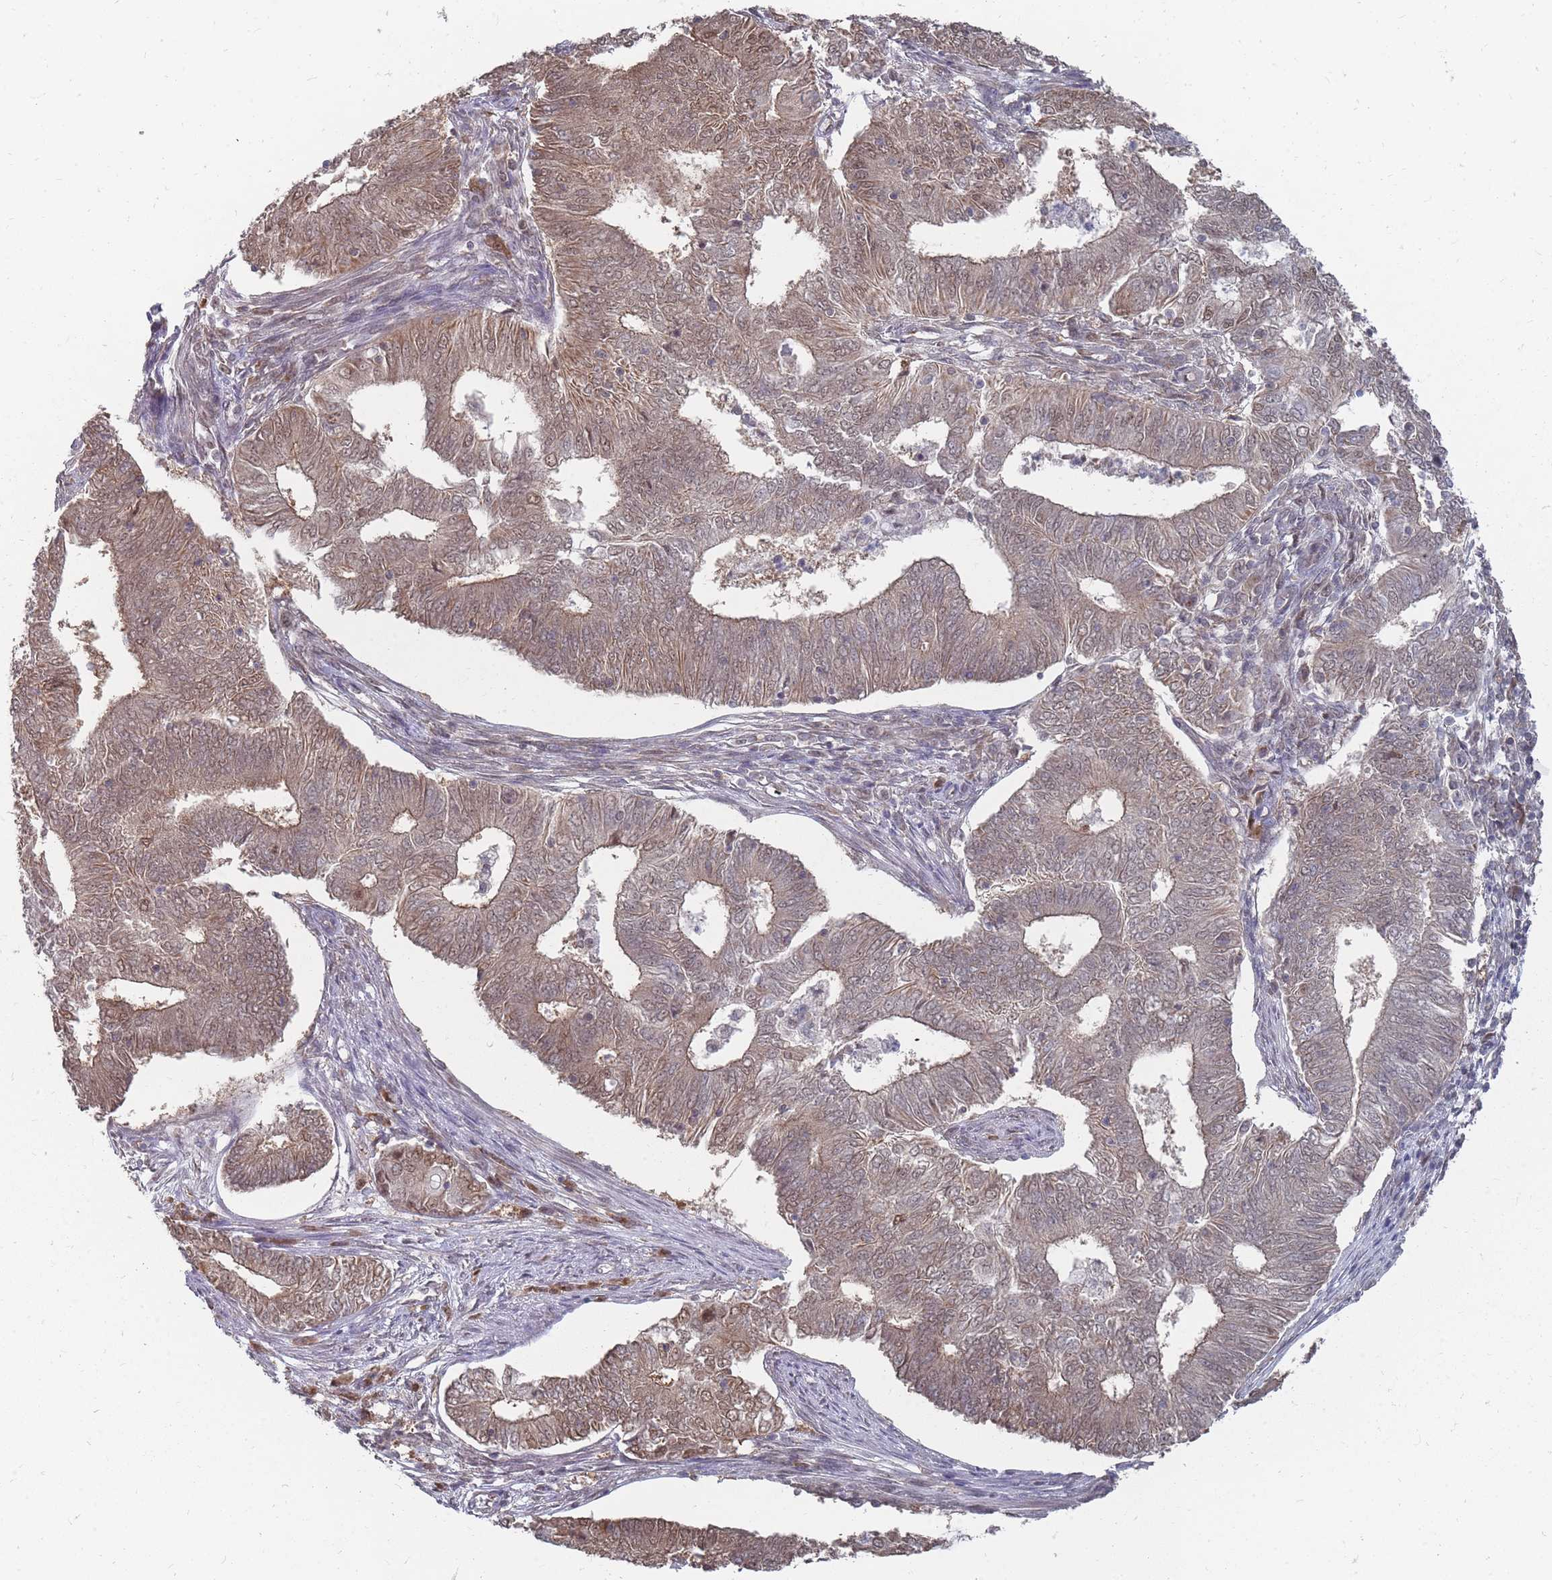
{"staining": {"intensity": "moderate", "quantity": ">75%", "location": "cytoplasmic/membranous,nuclear"}, "tissue": "endometrial cancer", "cell_type": "Tumor cells", "image_type": "cancer", "snomed": [{"axis": "morphology", "description": "Adenocarcinoma, NOS"}, {"axis": "topography", "description": "Endometrium"}], "caption": "Immunohistochemical staining of human endometrial adenocarcinoma reveals moderate cytoplasmic/membranous and nuclear protein positivity in about >75% of tumor cells.", "gene": "NKD1", "patient": {"sex": "female", "age": 62}}